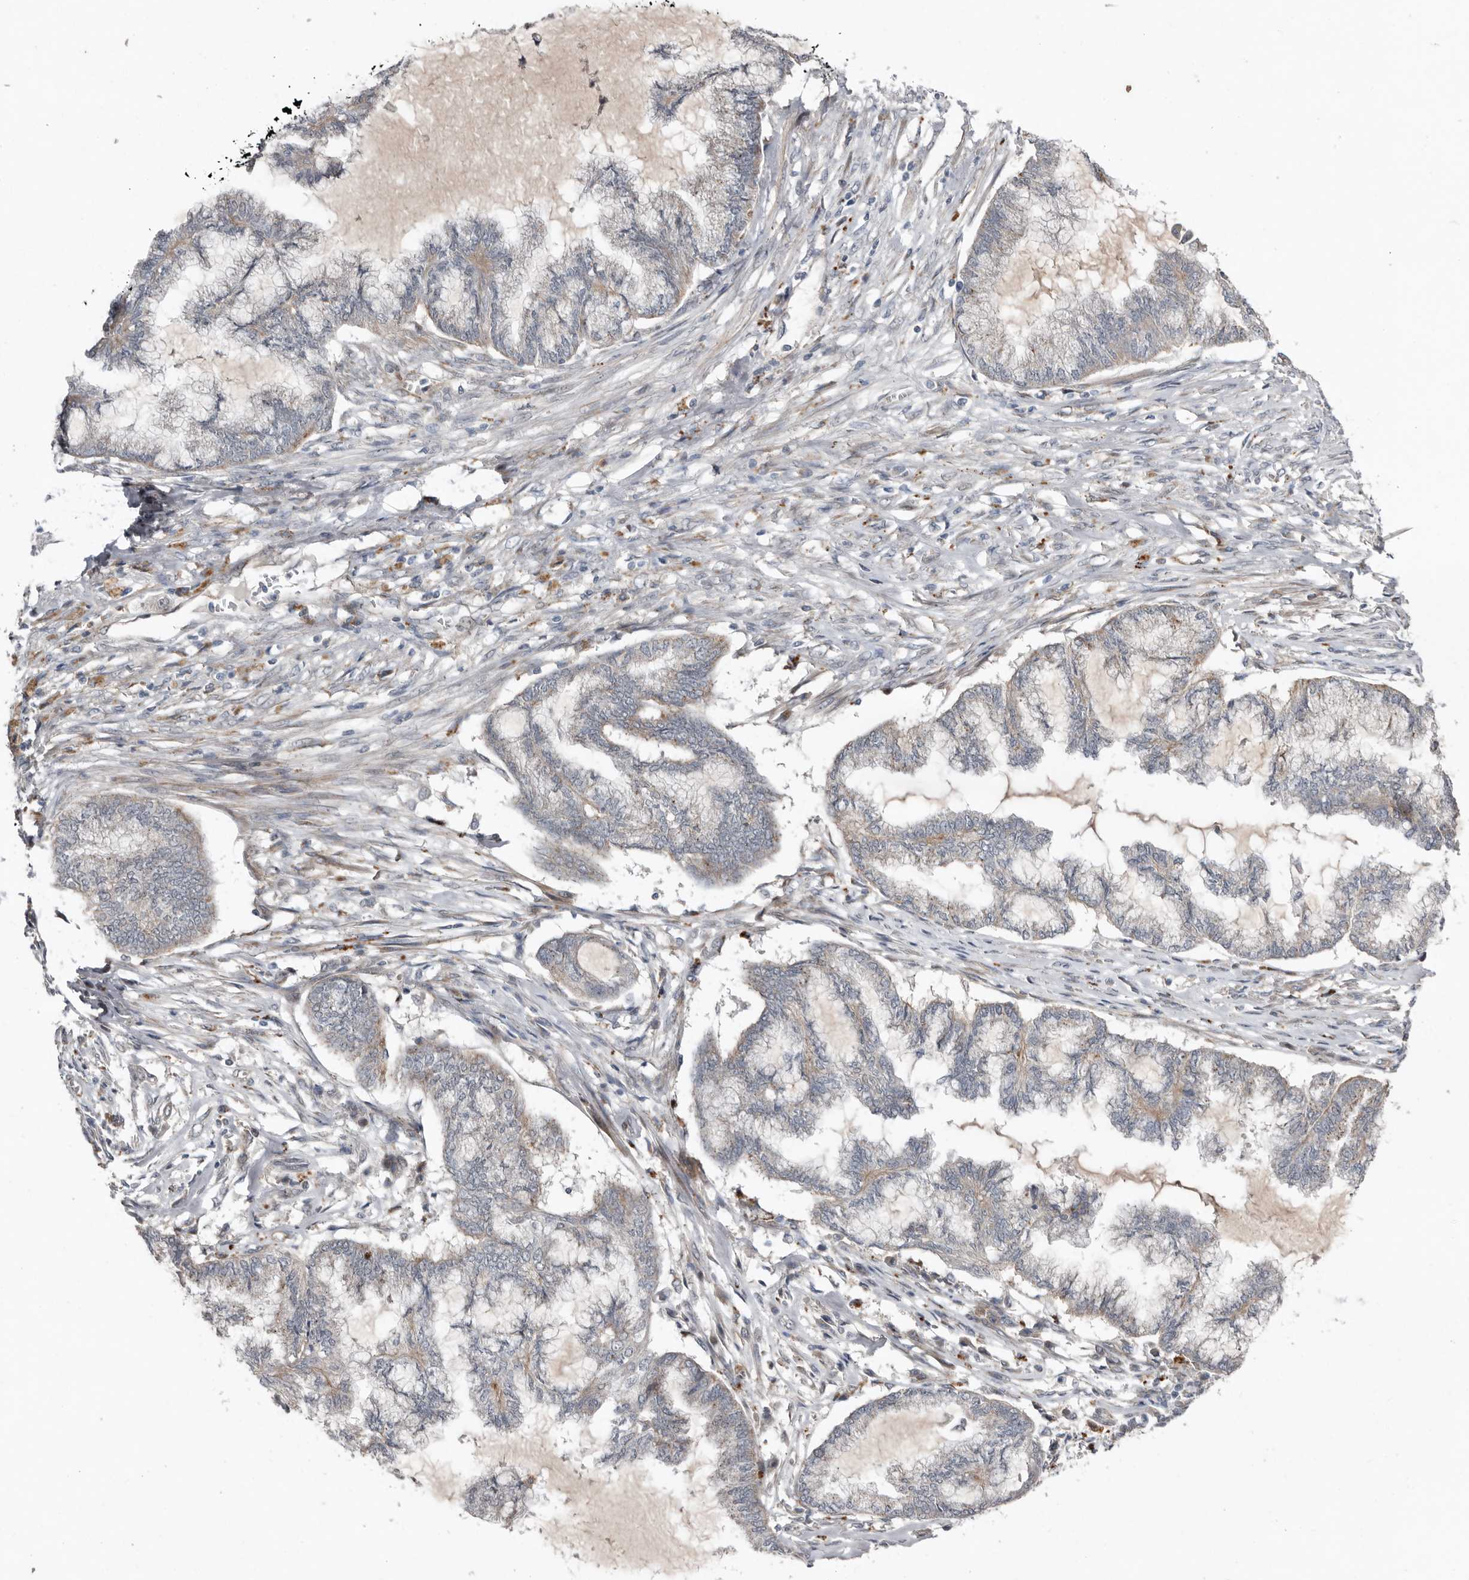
{"staining": {"intensity": "weak", "quantity": "25%-75%", "location": "cytoplasmic/membranous"}, "tissue": "endometrial cancer", "cell_type": "Tumor cells", "image_type": "cancer", "snomed": [{"axis": "morphology", "description": "Adenocarcinoma, NOS"}, {"axis": "topography", "description": "Endometrium"}], "caption": "Protein staining shows weak cytoplasmic/membranous staining in approximately 25%-75% of tumor cells in endometrial adenocarcinoma. The staining was performed using DAB (3,3'-diaminobenzidine), with brown indicating positive protein expression. Nuclei are stained blue with hematoxylin.", "gene": "RANBP17", "patient": {"sex": "female", "age": 86}}